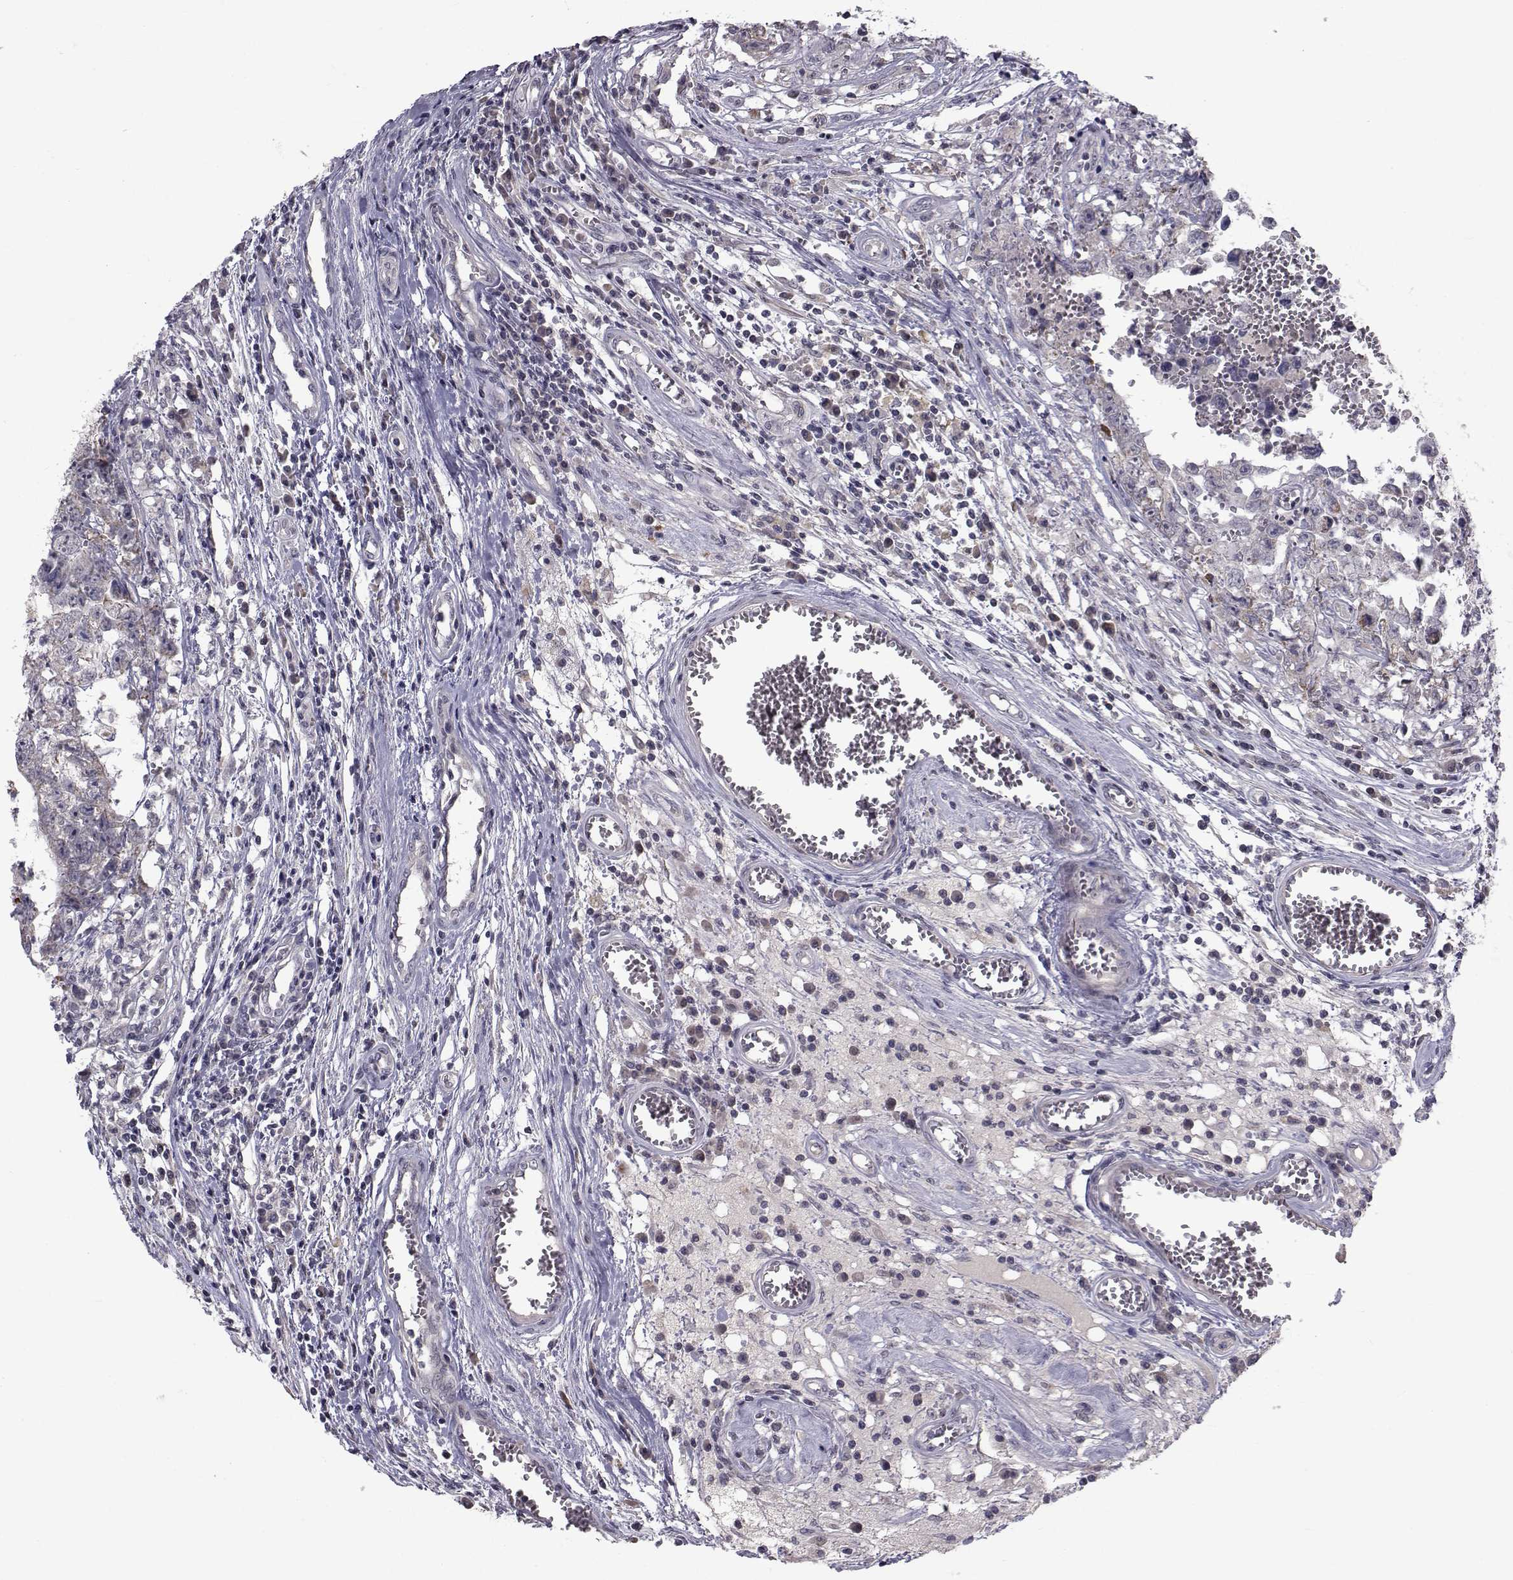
{"staining": {"intensity": "negative", "quantity": "none", "location": "none"}, "tissue": "testis cancer", "cell_type": "Tumor cells", "image_type": "cancer", "snomed": [{"axis": "morphology", "description": "Carcinoma, Embryonal, NOS"}, {"axis": "topography", "description": "Testis"}], "caption": "Micrograph shows no significant protein expression in tumor cells of embryonal carcinoma (testis).", "gene": "FDXR", "patient": {"sex": "male", "age": 36}}